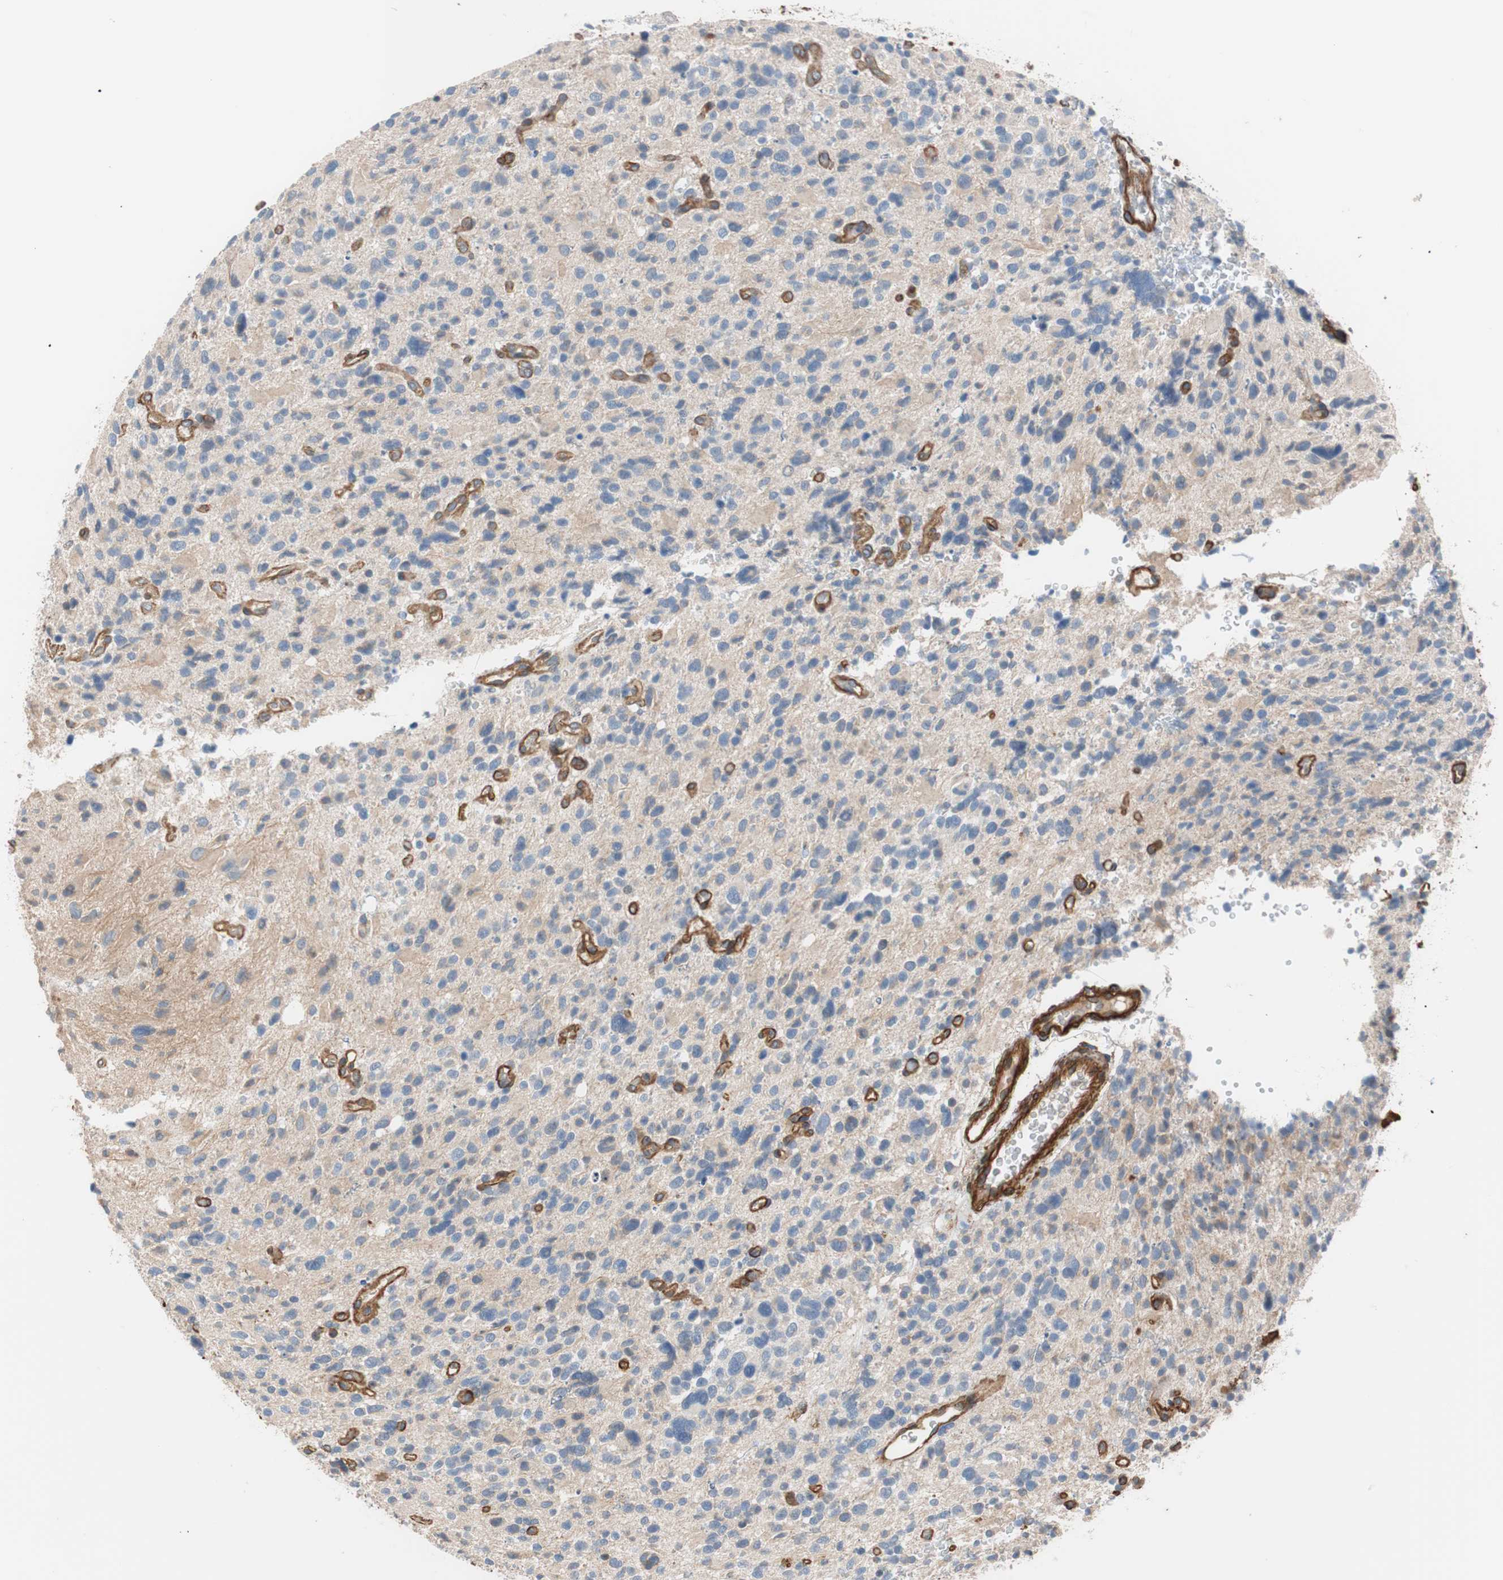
{"staining": {"intensity": "negative", "quantity": "none", "location": "none"}, "tissue": "glioma", "cell_type": "Tumor cells", "image_type": "cancer", "snomed": [{"axis": "morphology", "description": "Glioma, malignant, High grade"}, {"axis": "topography", "description": "Brain"}], "caption": "Glioma stained for a protein using immunohistochemistry (IHC) demonstrates no expression tumor cells.", "gene": "SPINT1", "patient": {"sex": "male", "age": 48}}